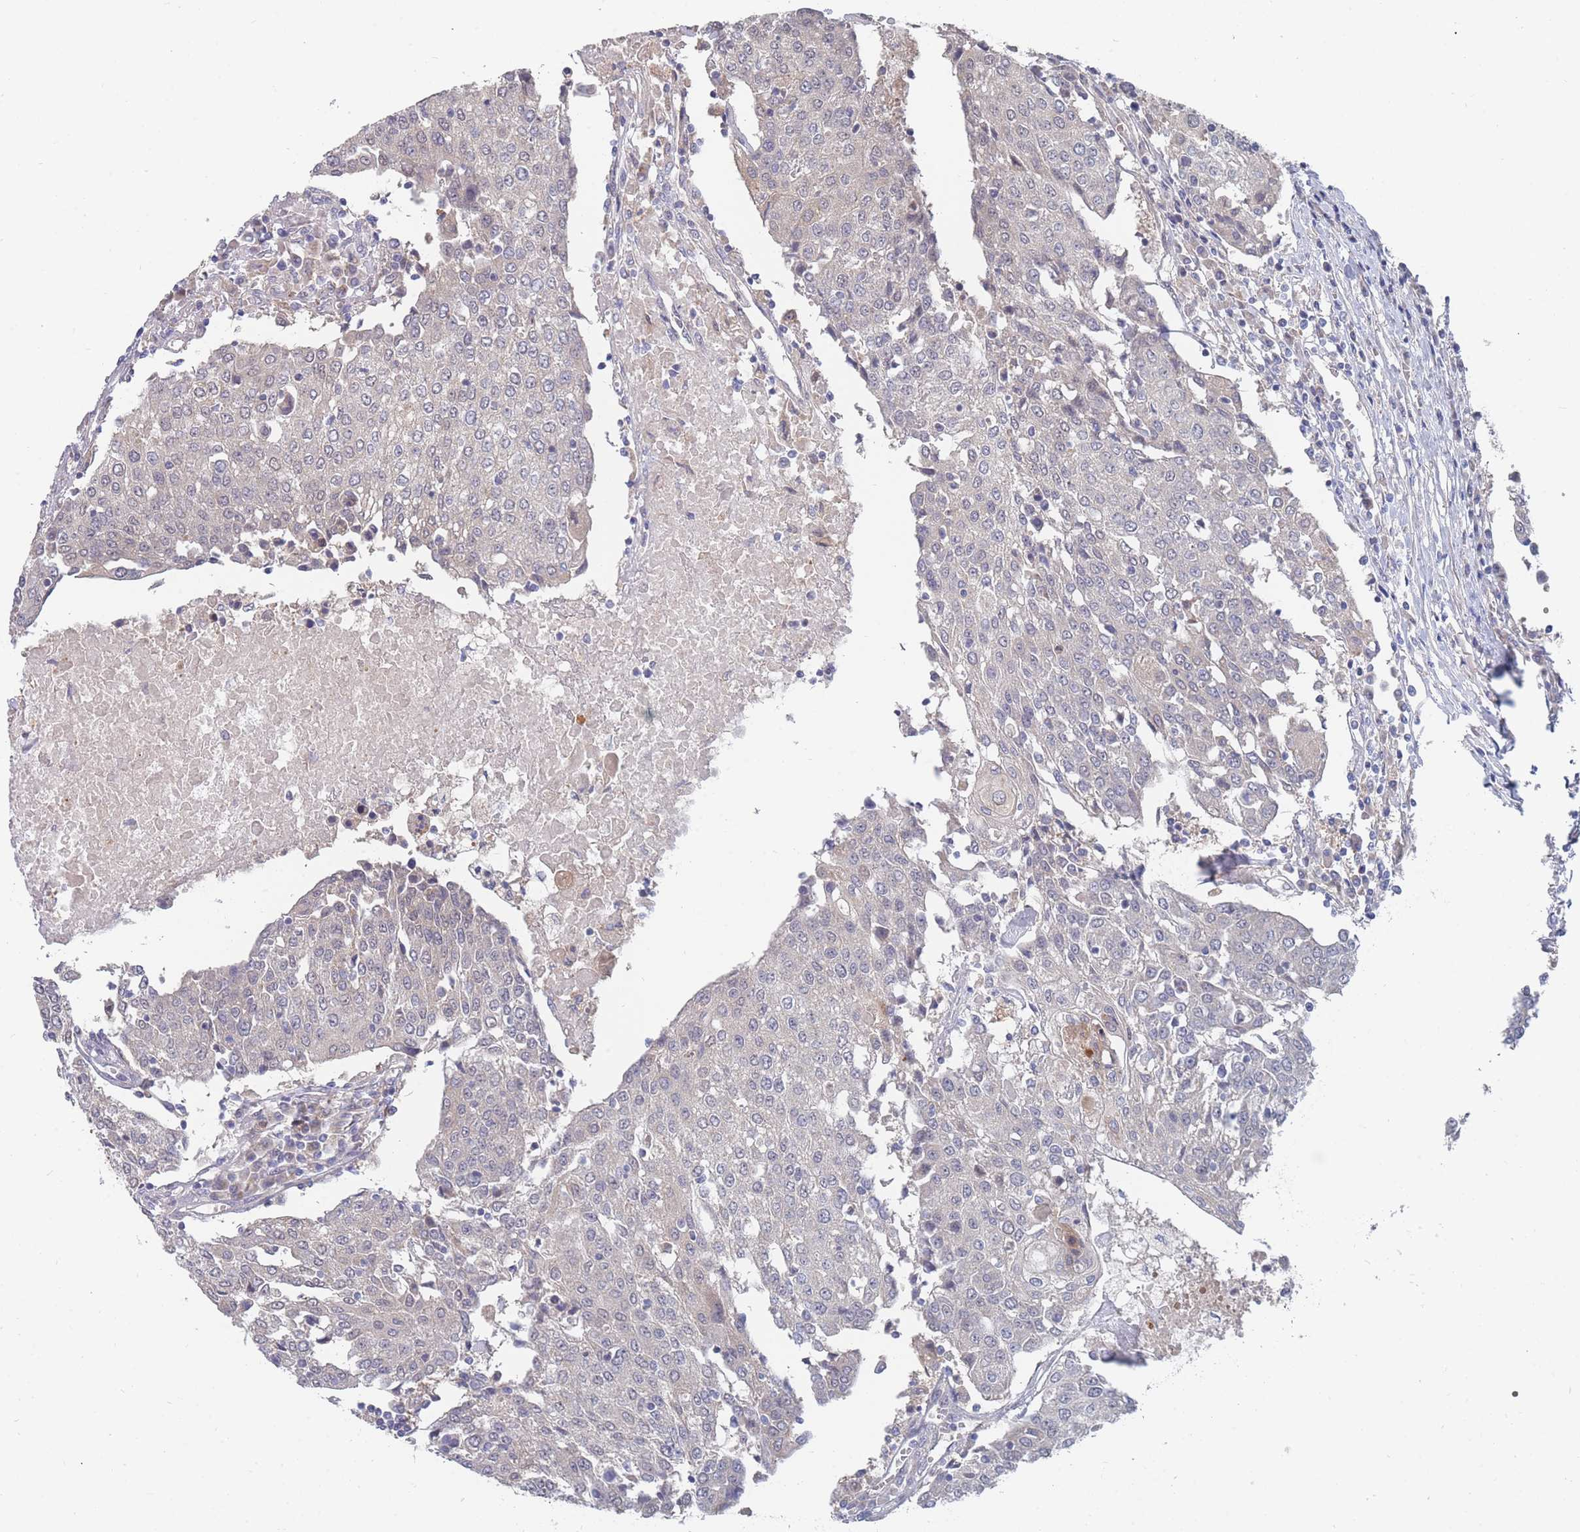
{"staining": {"intensity": "negative", "quantity": "none", "location": "none"}, "tissue": "urothelial cancer", "cell_type": "Tumor cells", "image_type": "cancer", "snomed": [{"axis": "morphology", "description": "Urothelial carcinoma, High grade"}, {"axis": "topography", "description": "Urinary bladder"}], "caption": "Protein analysis of urothelial carcinoma (high-grade) displays no significant positivity in tumor cells. The staining is performed using DAB brown chromogen with nuclei counter-stained in using hematoxylin.", "gene": "NUB1", "patient": {"sex": "female", "age": 85}}